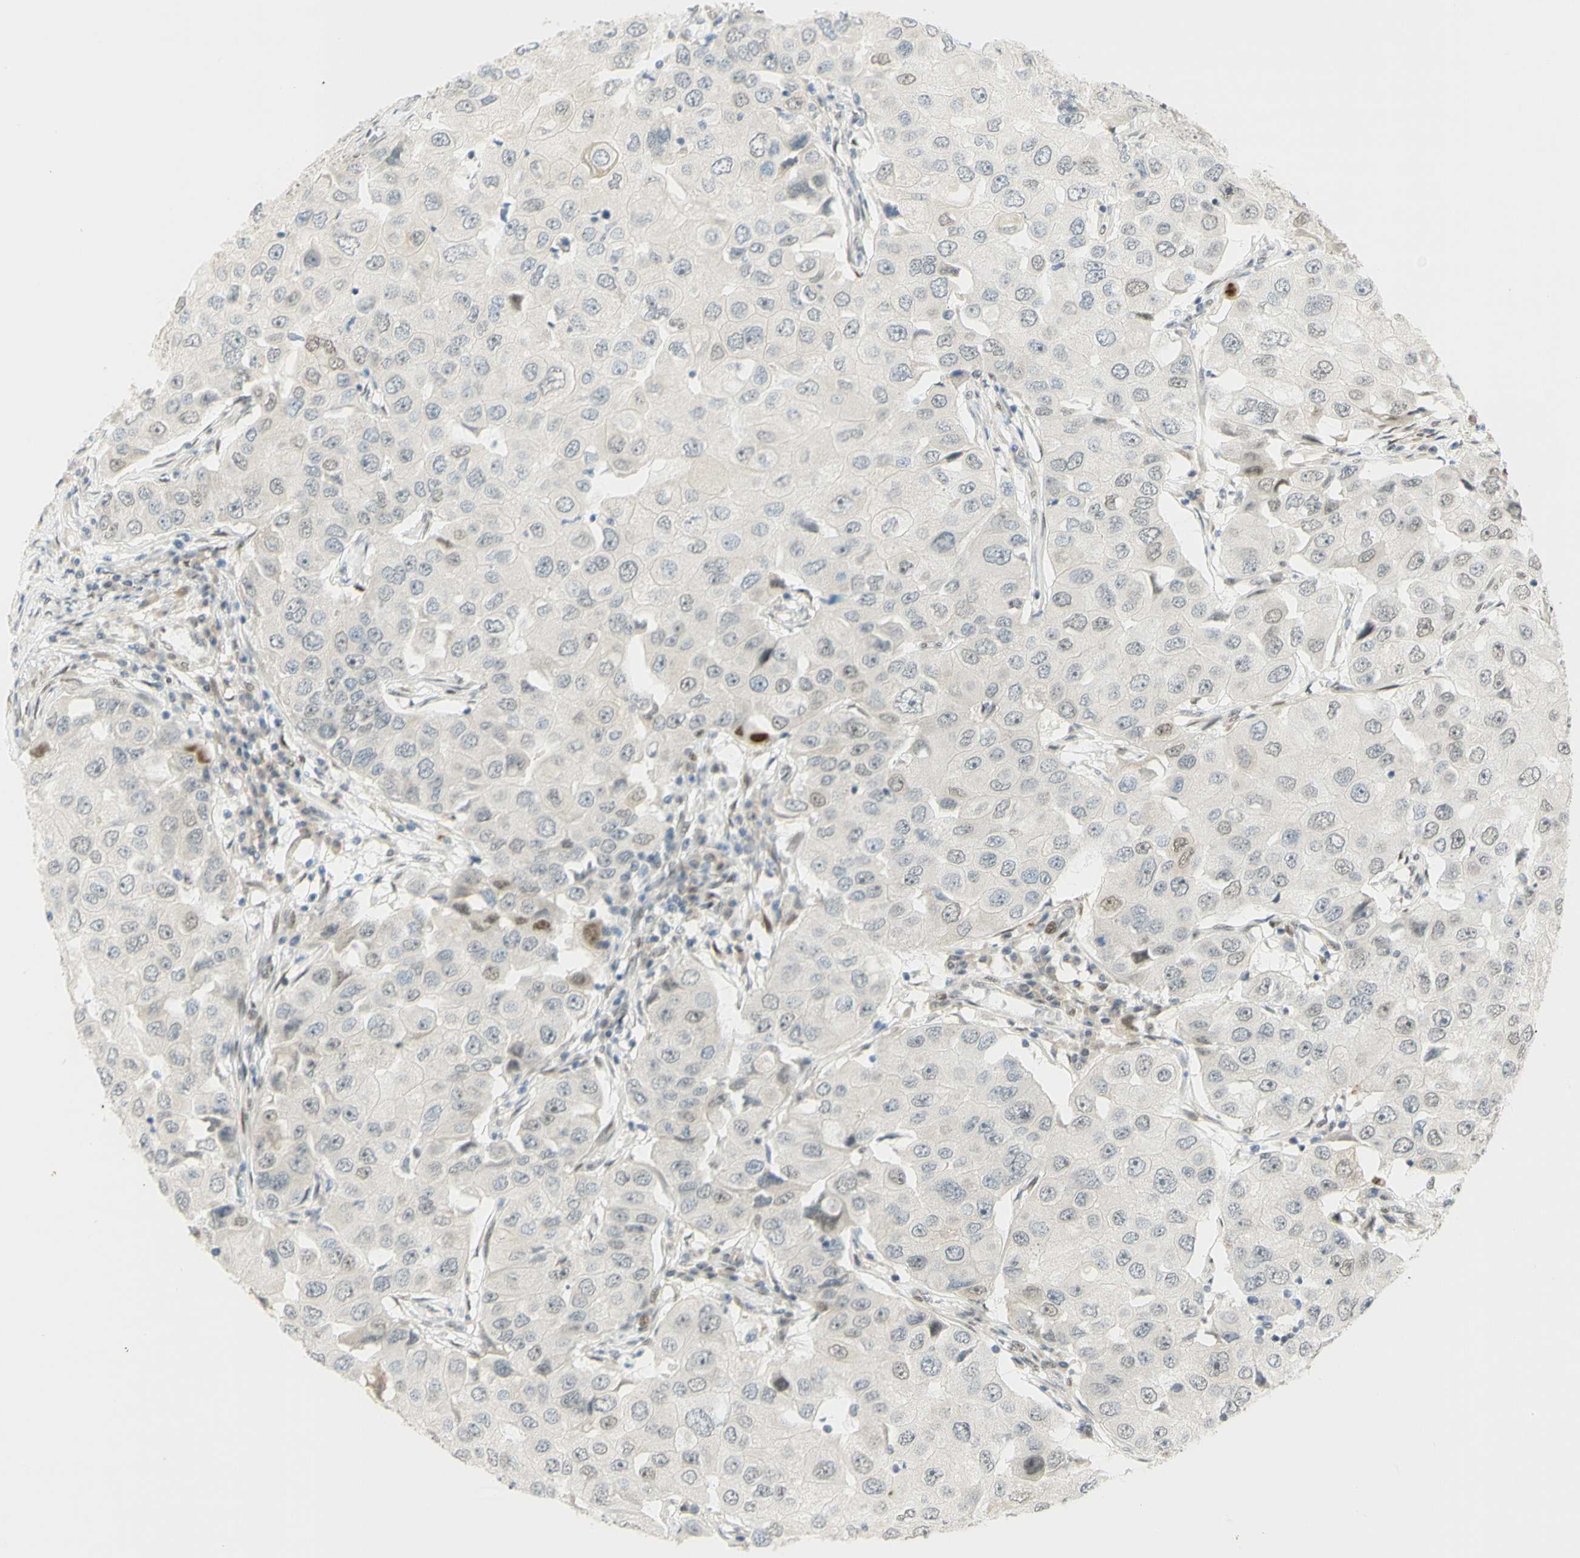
{"staining": {"intensity": "weak", "quantity": ">75%", "location": "cytoplasmic/membranous,nuclear"}, "tissue": "breast cancer", "cell_type": "Tumor cells", "image_type": "cancer", "snomed": [{"axis": "morphology", "description": "Duct carcinoma"}, {"axis": "topography", "description": "Breast"}], "caption": "There is low levels of weak cytoplasmic/membranous and nuclear positivity in tumor cells of invasive ductal carcinoma (breast), as demonstrated by immunohistochemical staining (brown color).", "gene": "DDX1", "patient": {"sex": "female", "age": 27}}